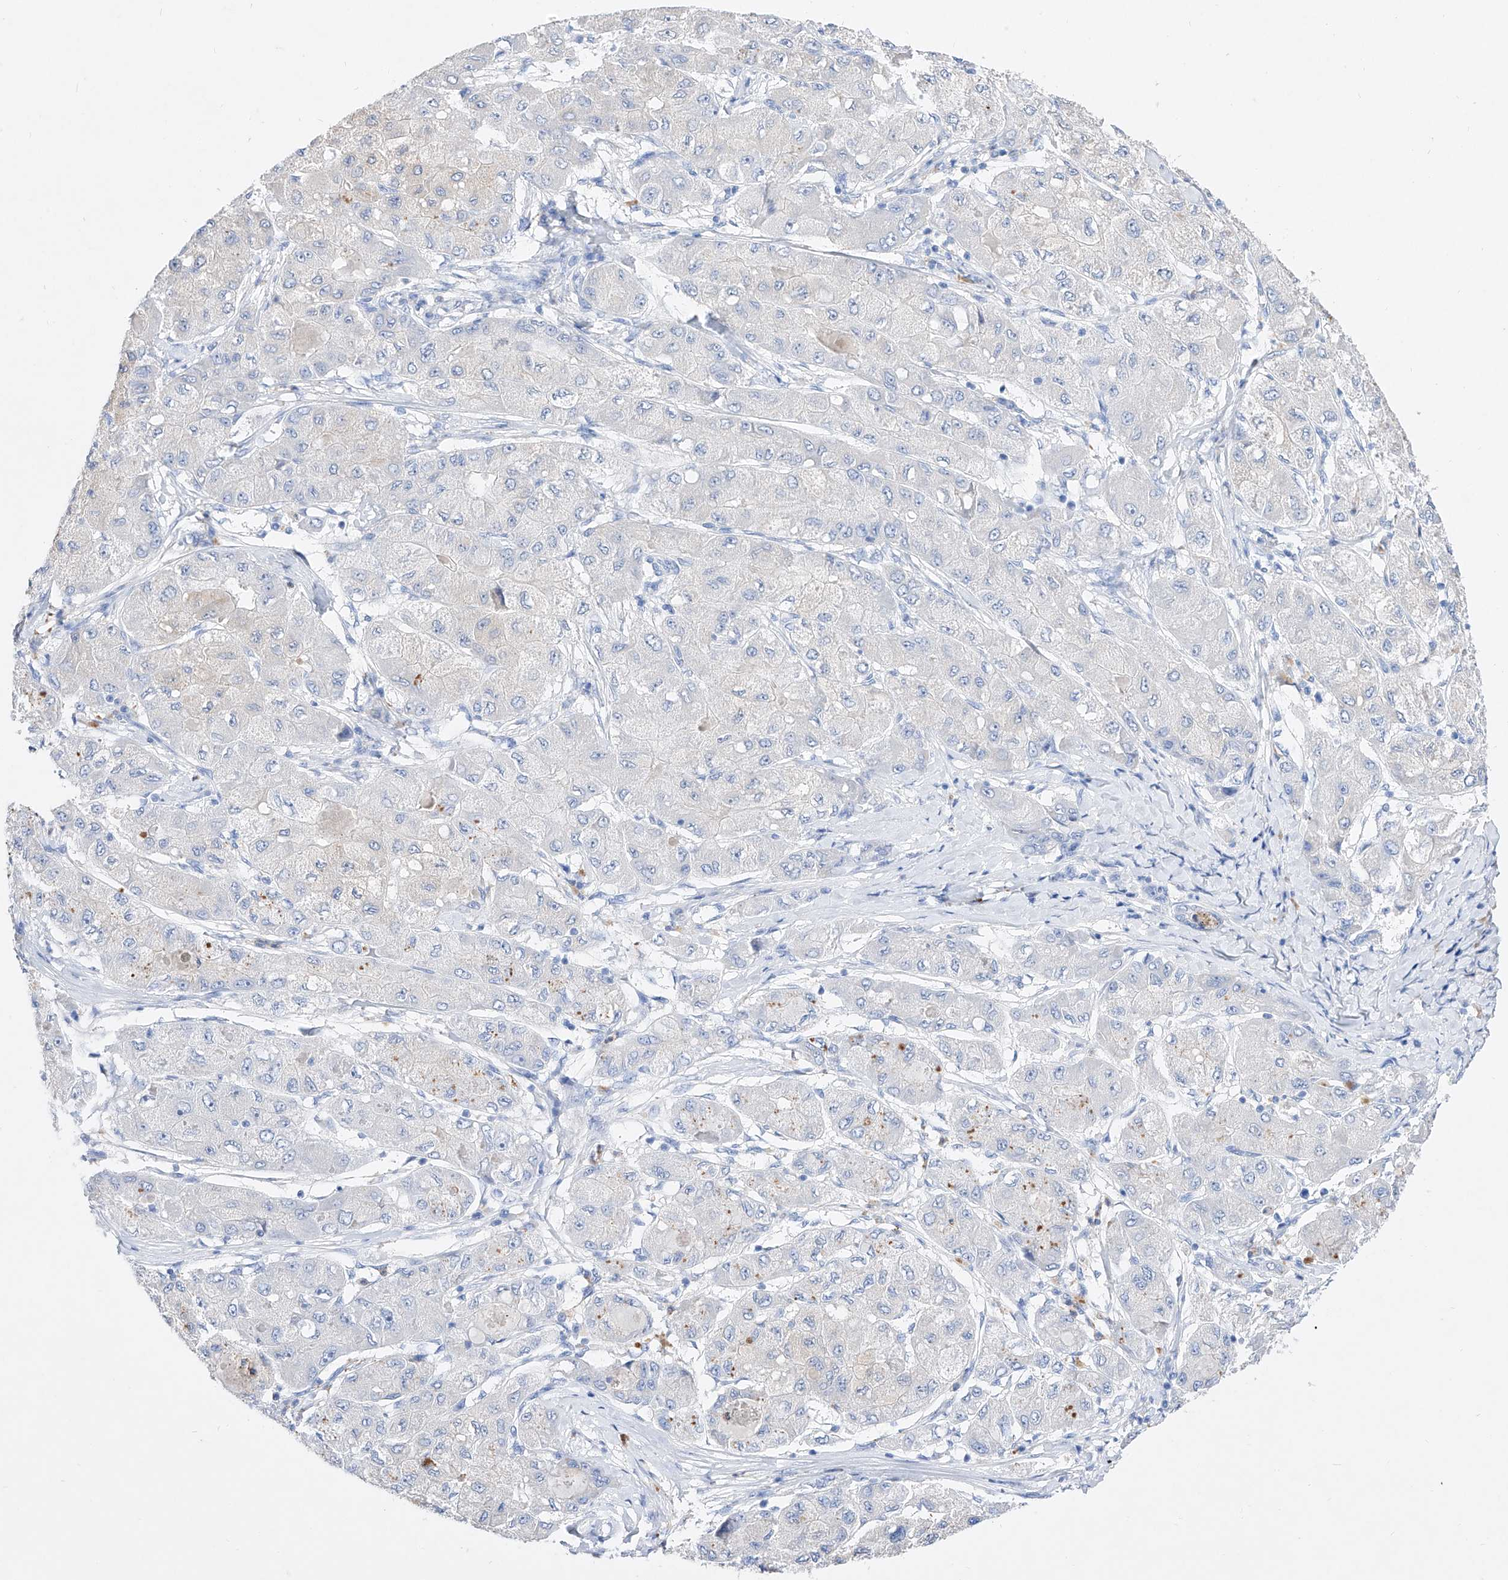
{"staining": {"intensity": "negative", "quantity": "none", "location": "none"}, "tissue": "liver cancer", "cell_type": "Tumor cells", "image_type": "cancer", "snomed": [{"axis": "morphology", "description": "Carcinoma, Hepatocellular, NOS"}, {"axis": "topography", "description": "Liver"}], "caption": "Immunohistochemistry of human liver cancer (hepatocellular carcinoma) exhibits no positivity in tumor cells.", "gene": "TM7SF2", "patient": {"sex": "male", "age": 80}}